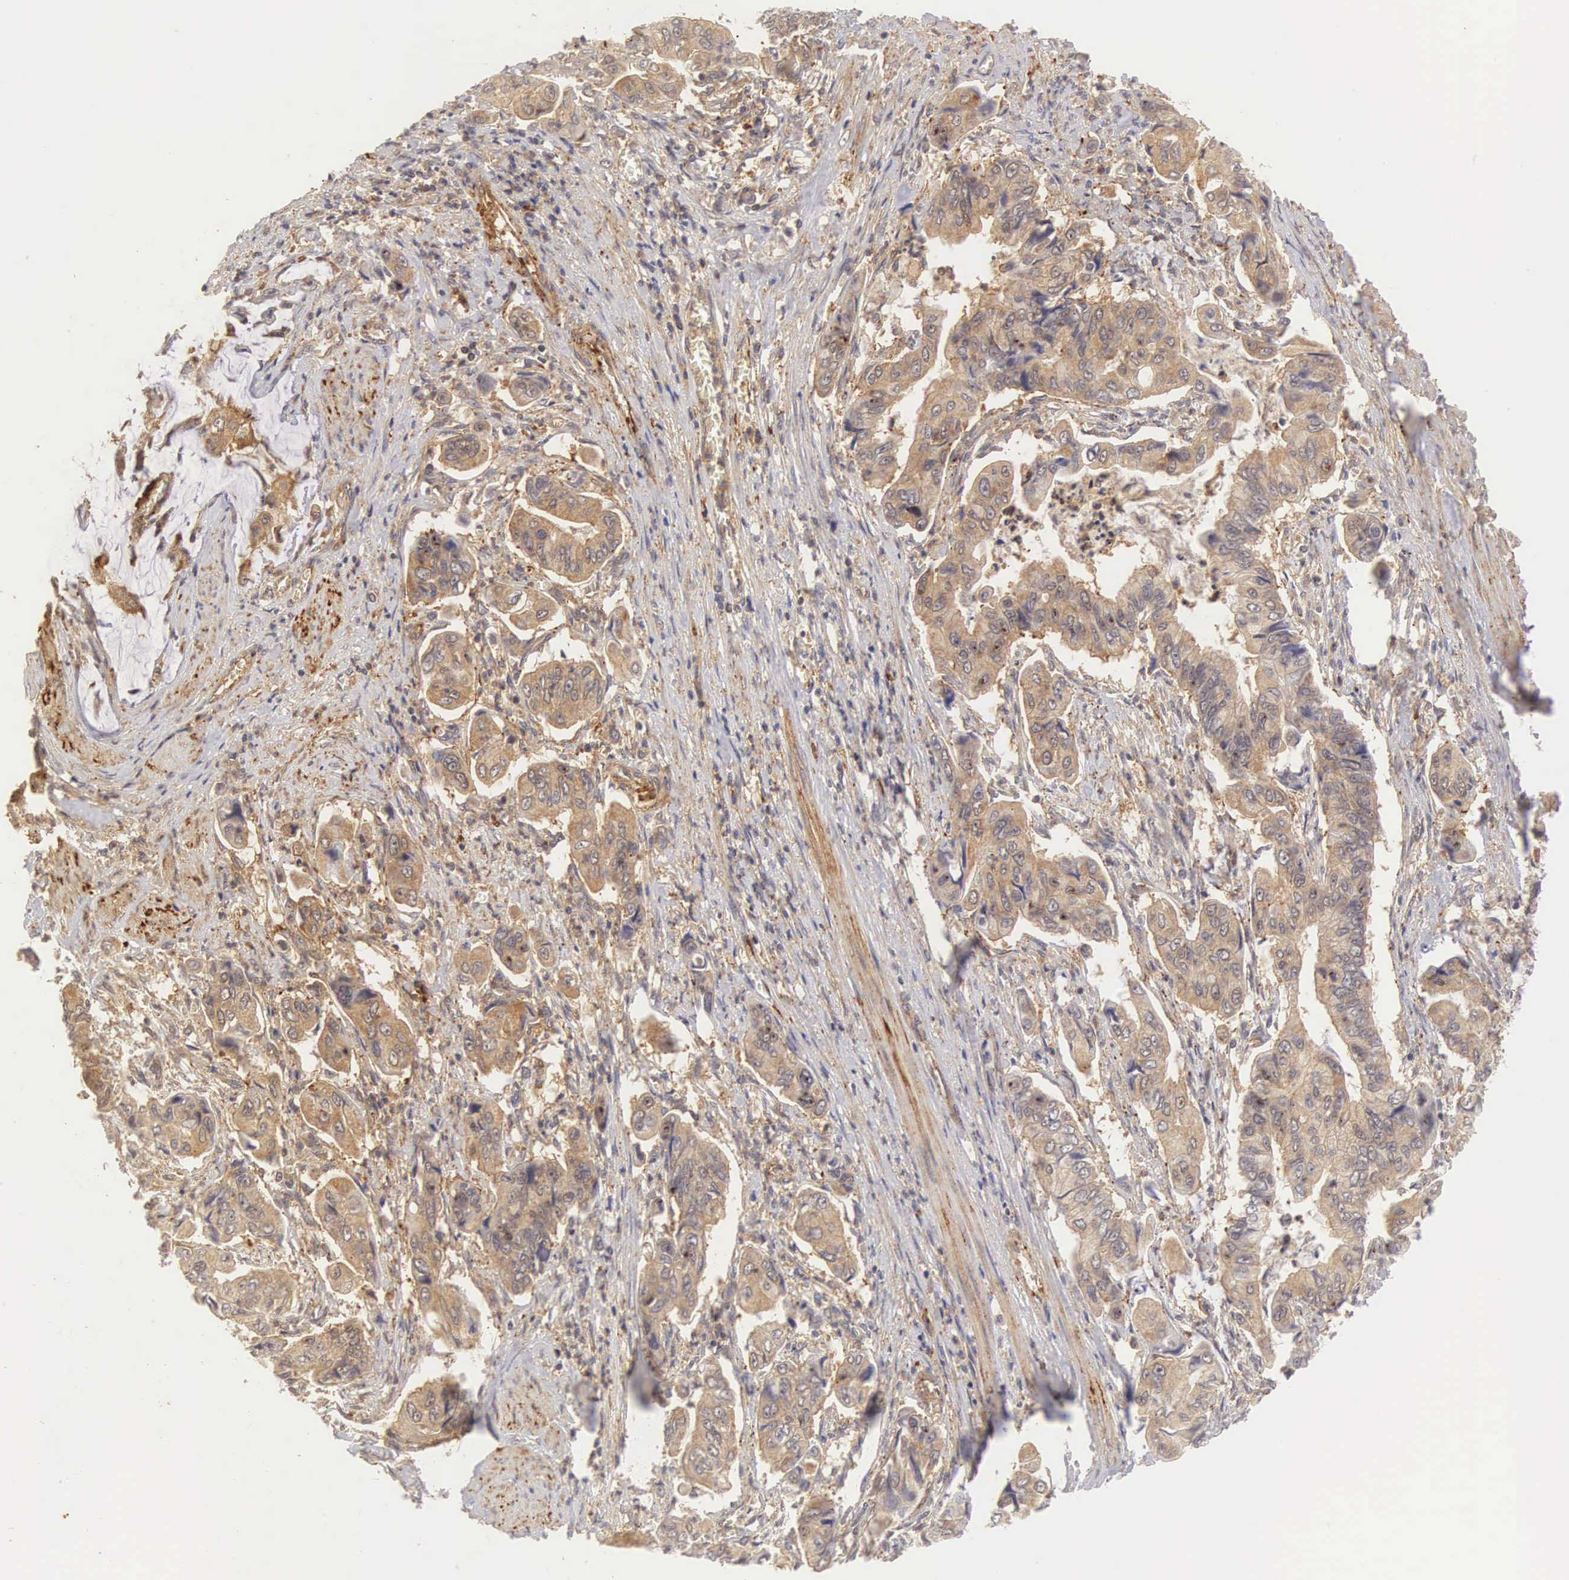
{"staining": {"intensity": "moderate", "quantity": ">75%", "location": "cytoplasmic/membranous"}, "tissue": "stomach cancer", "cell_type": "Tumor cells", "image_type": "cancer", "snomed": [{"axis": "morphology", "description": "Adenocarcinoma, NOS"}, {"axis": "topography", "description": "Stomach, upper"}], "caption": "Protein staining of stomach adenocarcinoma tissue shows moderate cytoplasmic/membranous expression in approximately >75% of tumor cells. (Brightfield microscopy of DAB IHC at high magnification).", "gene": "CD1A", "patient": {"sex": "male", "age": 80}}